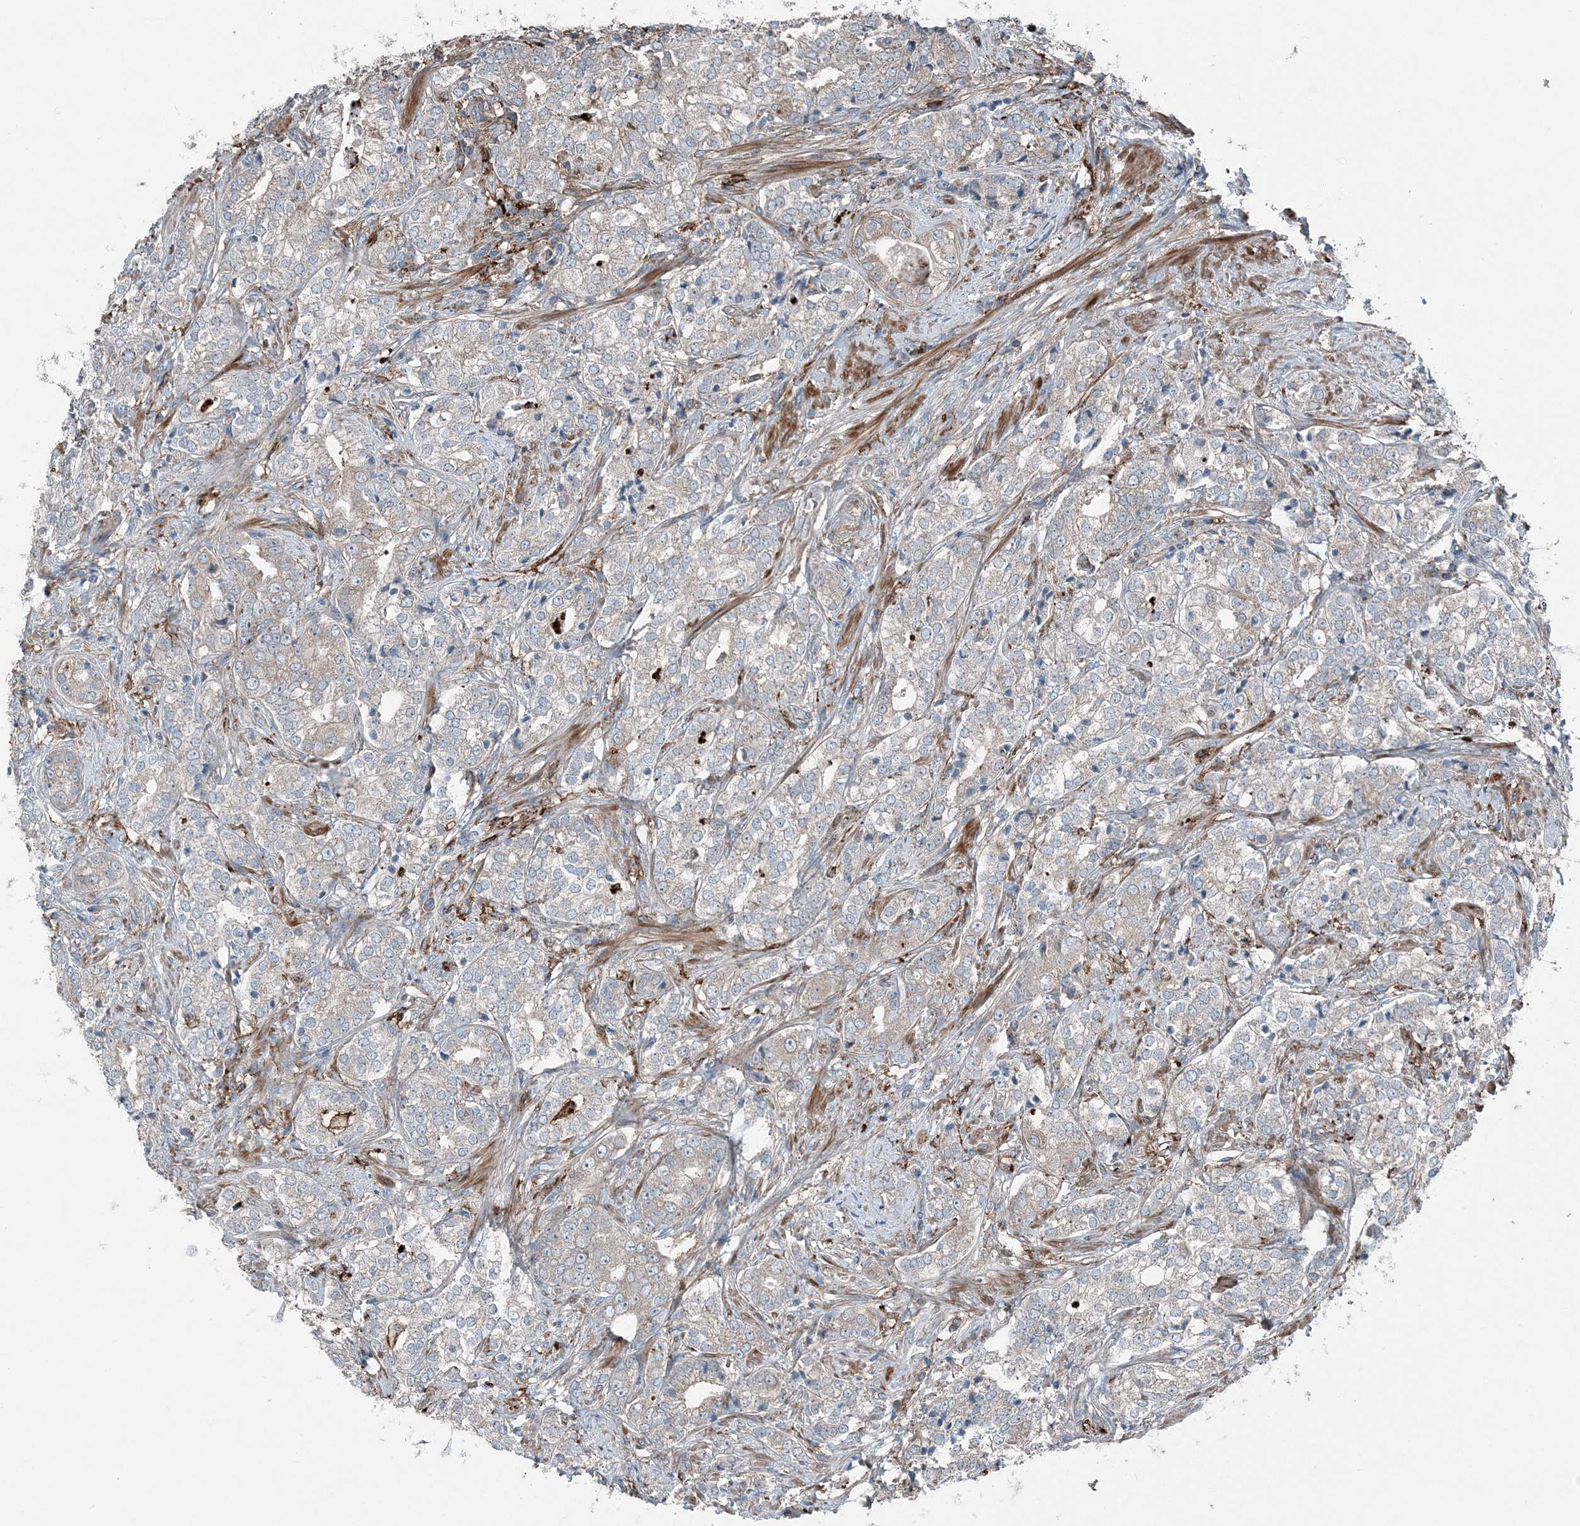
{"staining": {"intensity": "weak", "quantity": "25%-75%", "location": "cytoplasmic/membranous"}, "tissue": "prostate cancer", "cell_type": "Tumor cells", "image_type": "cancer", "snomed": [{"axis": "morphology", "description": "Adenocarcinoma, High grade"}, {"axis": "topography", "description": "Prostate"}], "caption": "This histopathology image reveals IHC staining of prostate cancer, with low weak cytoplasmic/membranous positivity in about 25%-75% of tumor cells.", "gene": "KY", "patient": {"sex": "male", "age": 69}}